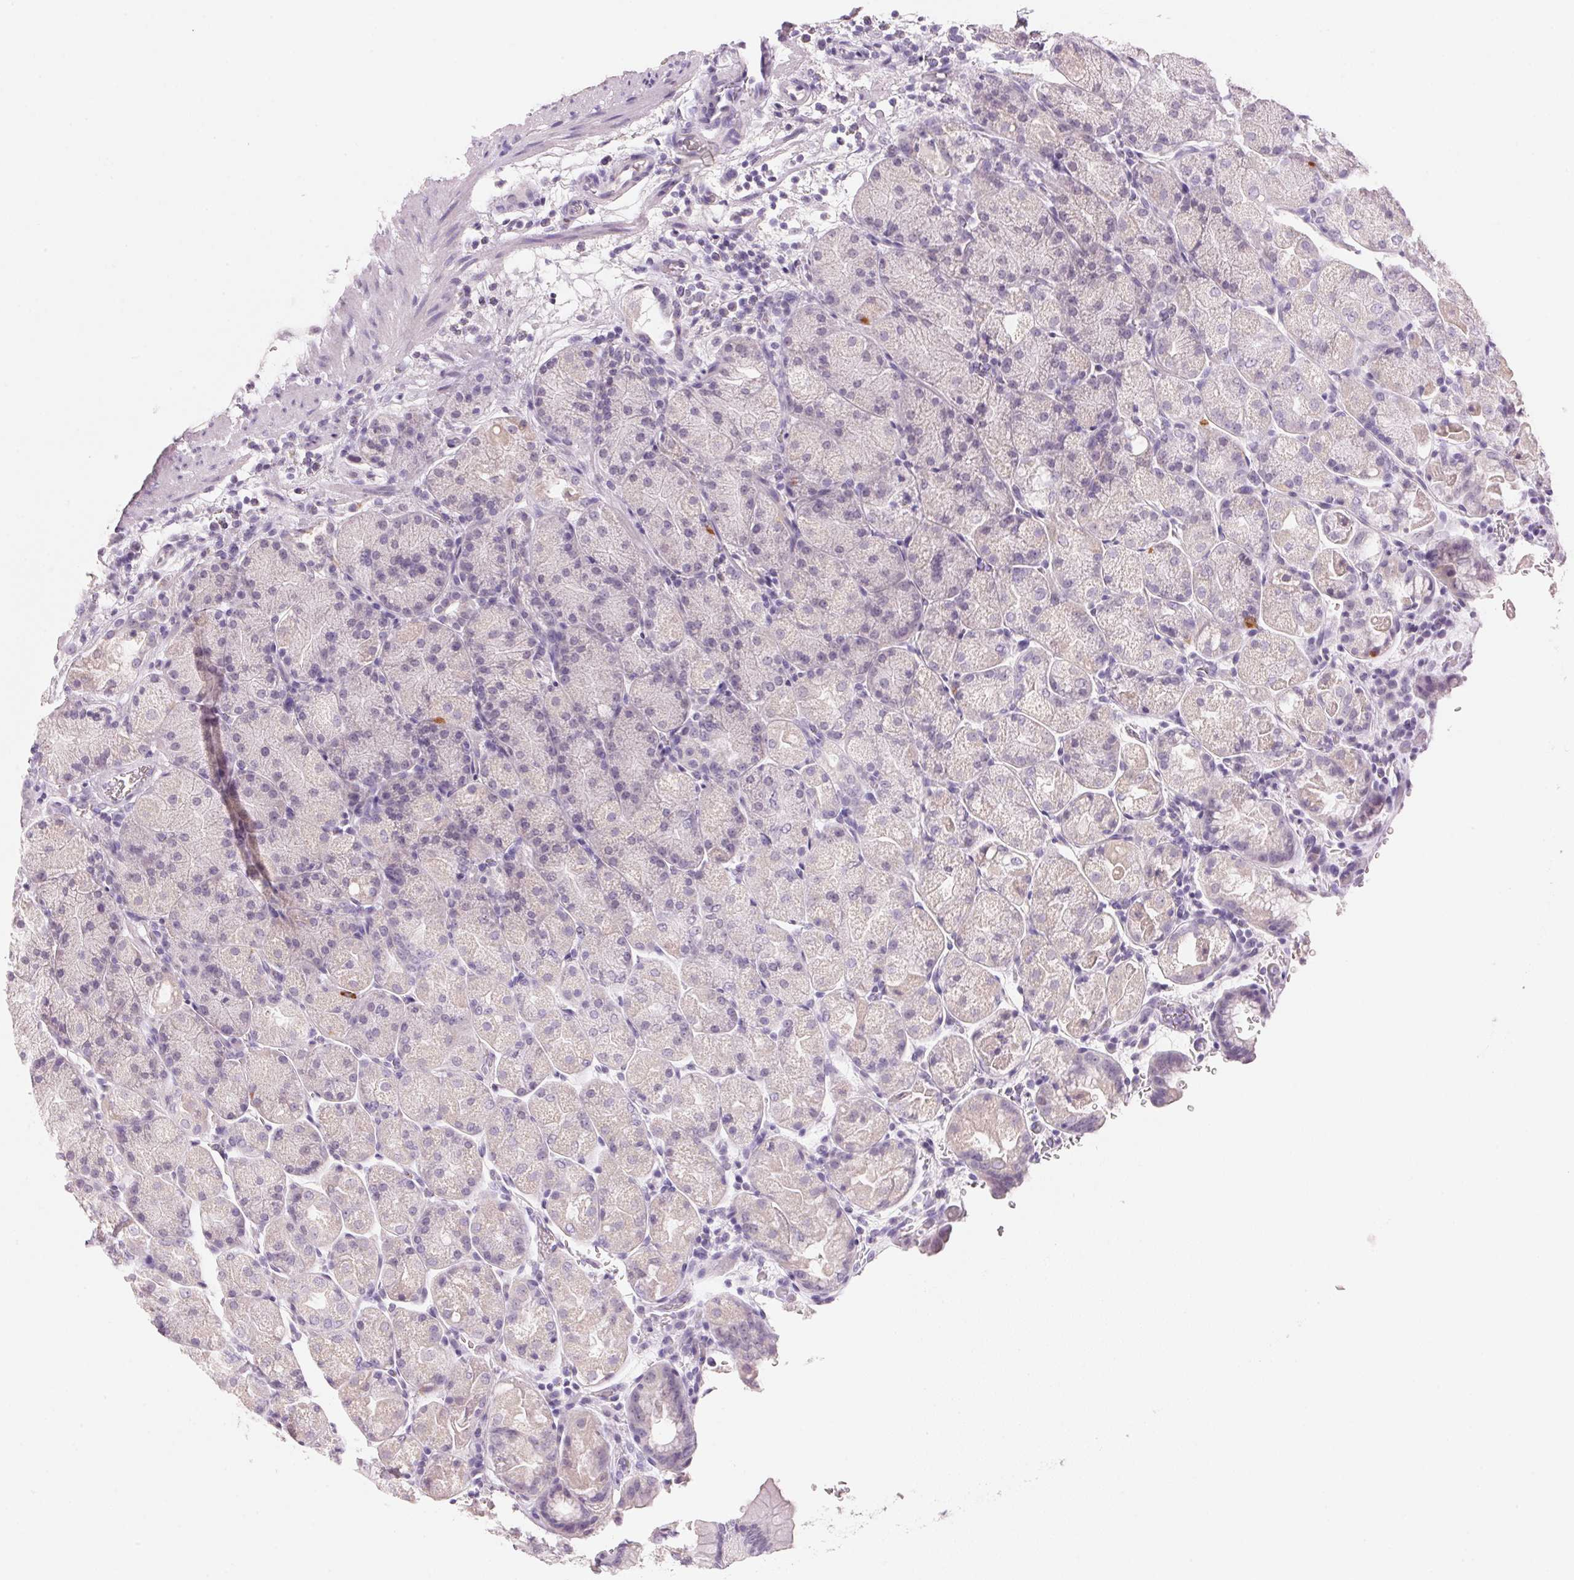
{"staining": {"intensity": "negative", "quantity": "none", "location": "none"}, "tissue": "stomach", "cell_type": "Glandular cells", "image_type": "normal", "snomed": [{"axis": "morphology", "description": "Normal tissue, NOS"}, {"axis": "topography", "description": "Stomach, upper"}, {"axis": "topography", "description": "Stomach"}, {"axis": "topography", "description": "Stomach, lower"}], "caption": "The image exhibits no significant positivity in glandular cells of stomach. (DAB (3,3'-diaminobenzidine) immunohistochemistry (IHC) visualized using brightfield microscopy, high magnification).", "gene": "CYP11B1", "patient": {"sex": "male", "age": 62}}